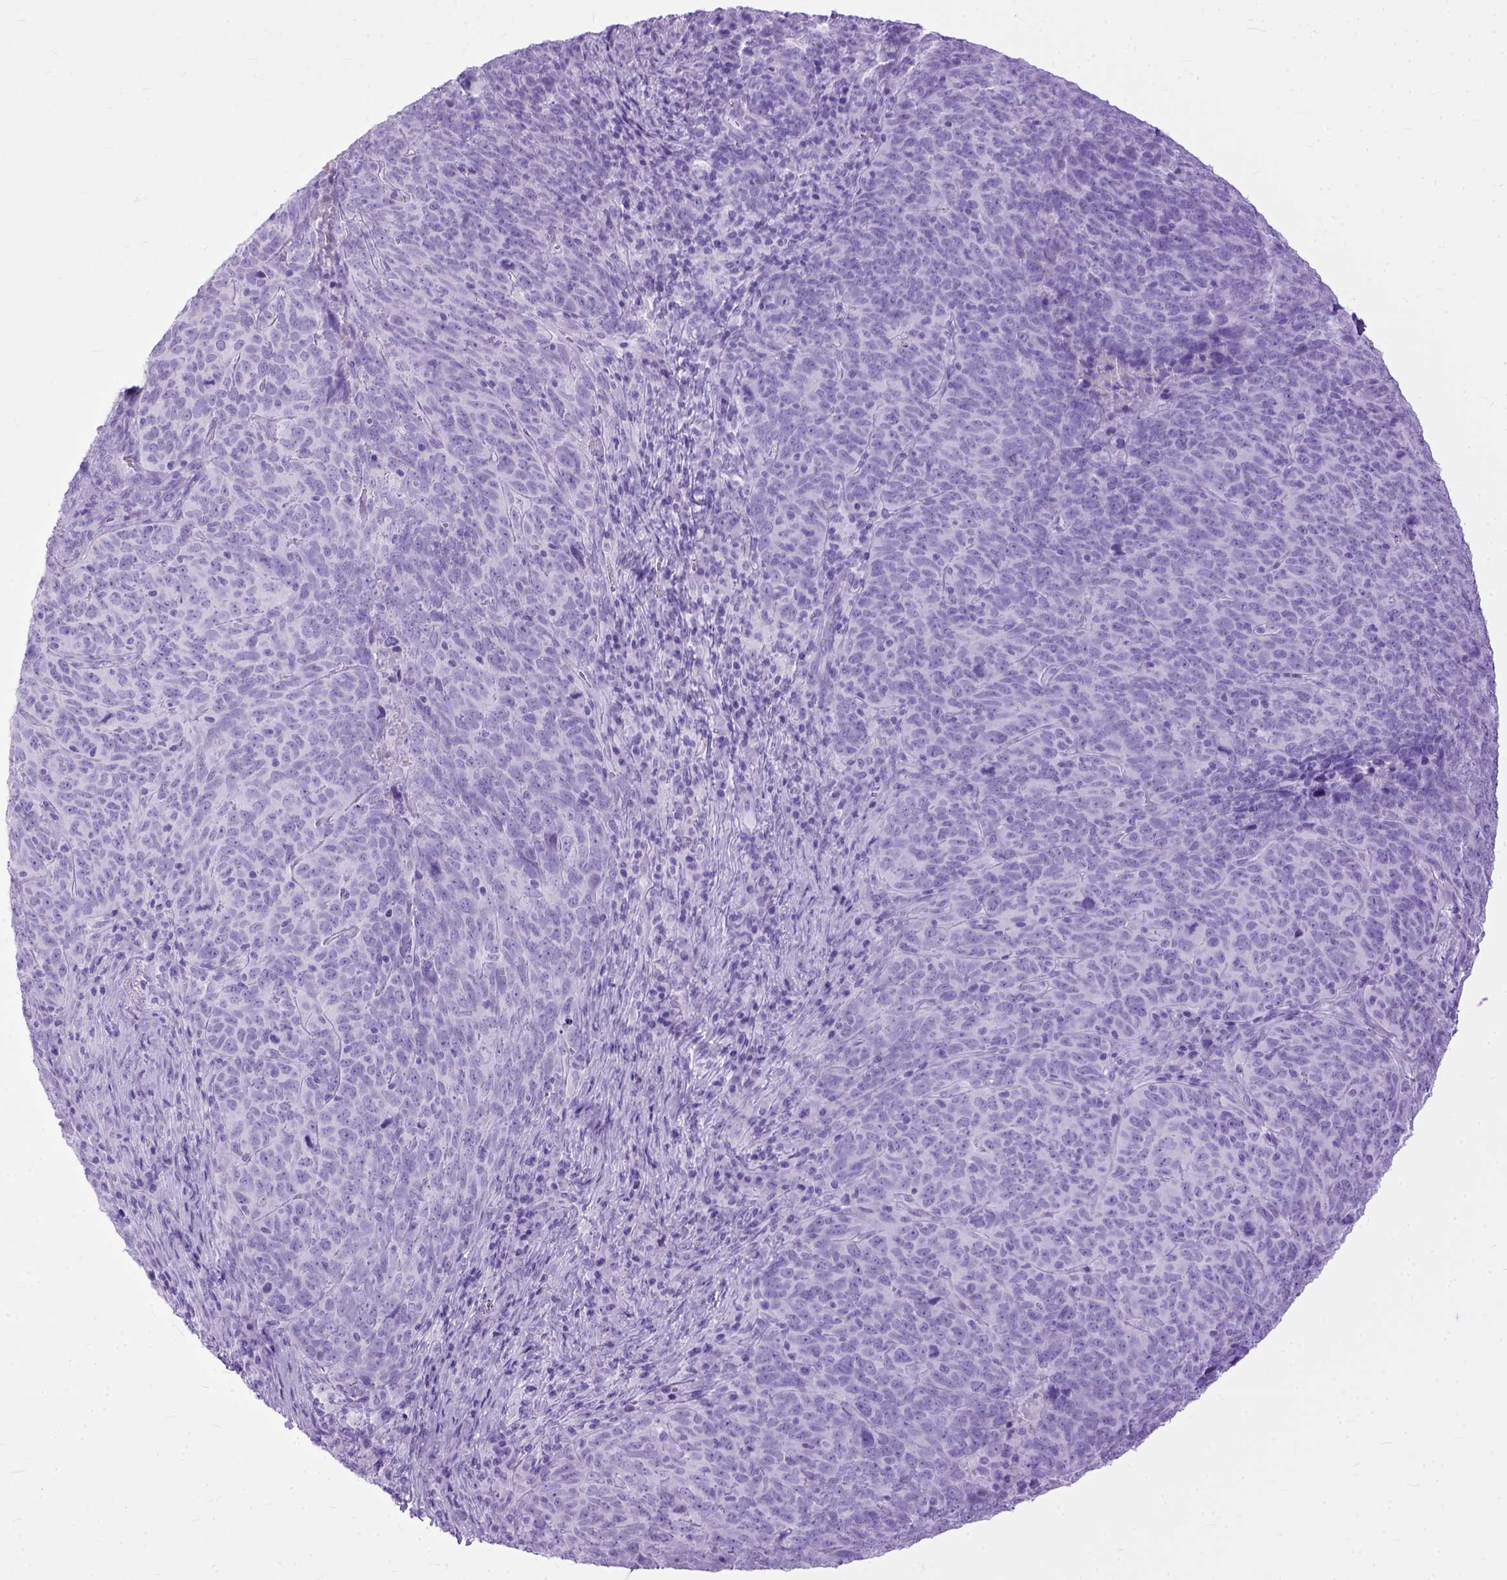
{"staining": {"intensity": "negative", "quantity": "none", "location": "none"}, "tissue": "skin cancer", "cell_type": "Tumor cells", "image_type": "cancer", "snomed": [{"axis": "morphology", "description": "Squamous cell carcinoma, NOS"}, {"axis": "topography", "description": "Skin"}, {"axis": "topography", "description": "Anal"}], "caption": "The immunohistochemistry (IHC) histopathology image has no significant expression in tumor cells of skin cancer (squamous cell carcinoma) tissue. (Stains: DAB IHC with hematoxylin counter stain, Microscopy: brightfield microscopy at high magnification).", "gene": "GNGT1", "patient": {"sex": "female", "age": 51}}